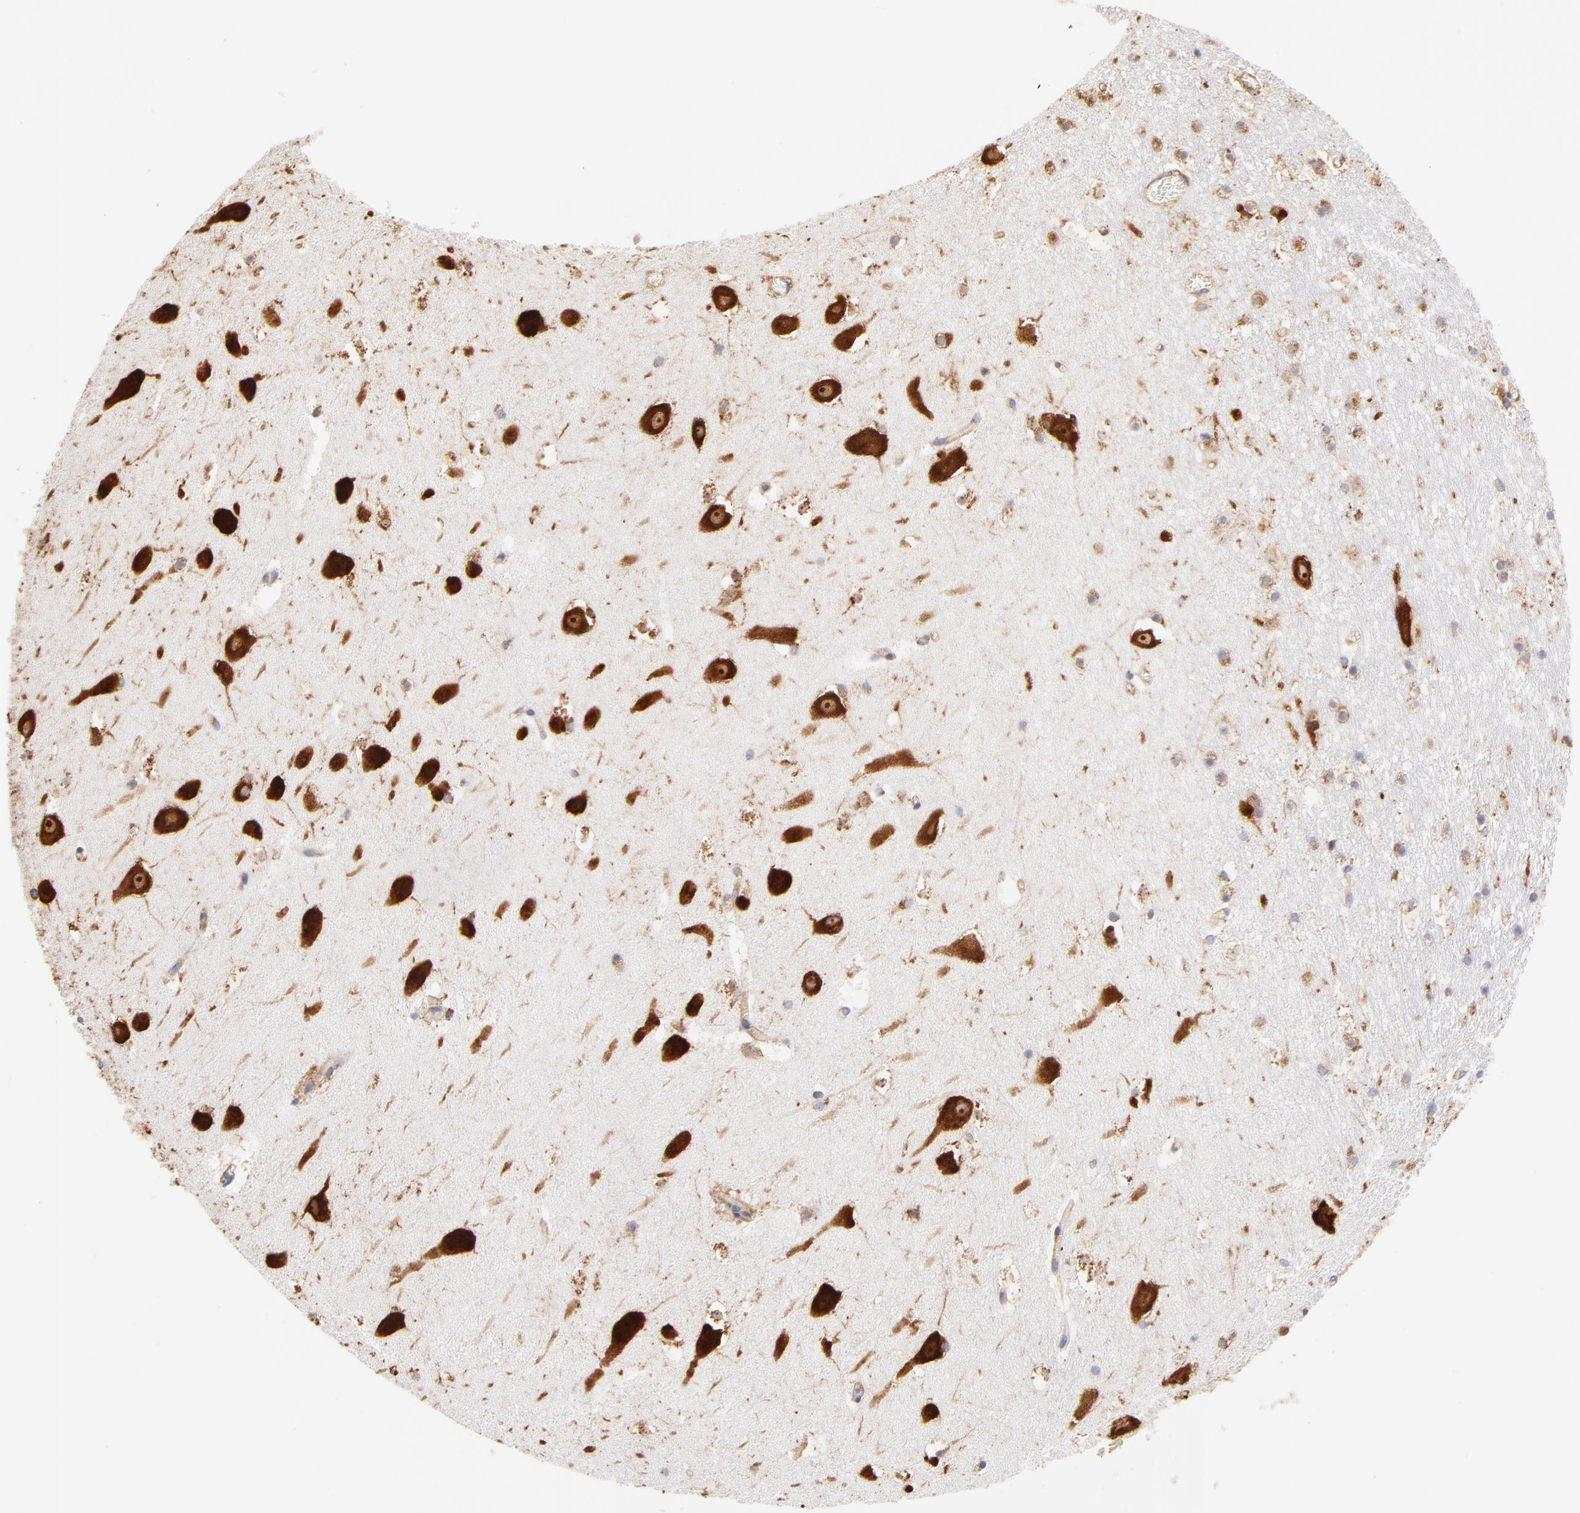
{"staining": {"intensity": "strong", "quantity": "<25%", "location": "cytoplasmic/membranous"}, "tissue": "hippocampus", "cell_type": "Glial cells", "image_type": "normal", "snomed": [{"axis": "morphology", "description": "Normal tissue, NOS"}, {"axis": "topography", "description": "Hippocampus"}], "caption": "Human hippocampus stained with a brown dye shows strong cytoplasmic/membranous positive positivity in approximately <25% of glial cells.", "gene": "RPL27", "patient": {"sex": "male", "age": 45}}